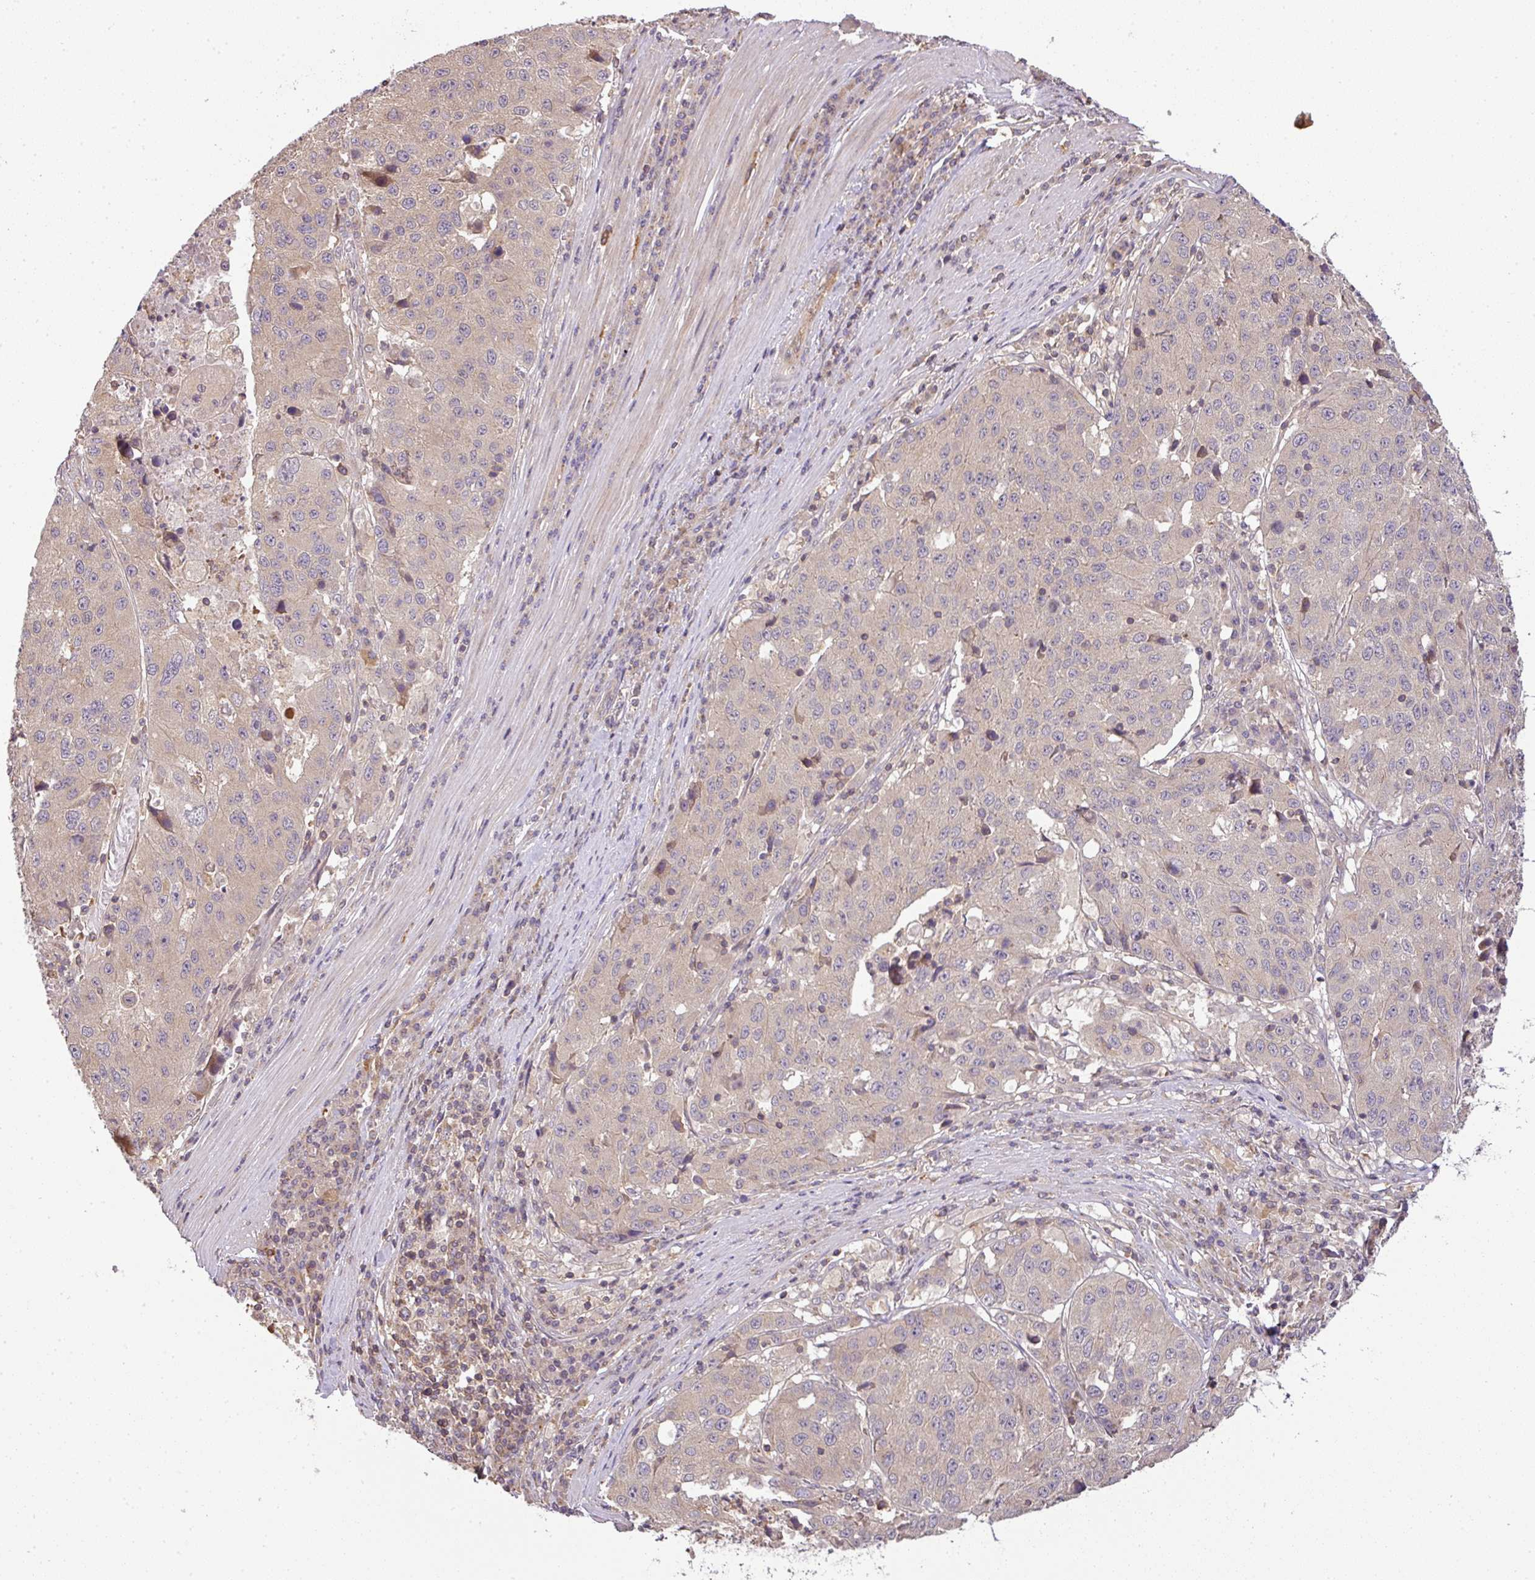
{"staining": {"intensity": "negative", "quantity": "none", "location": "none"}, "tissue": "stomach cancer", "cell_type": "Tumor cells", "image_type": "cancer", "snomed": [{"axis": "morphology", "description": "Adenocarcinoma, NOS"}, {"axis": "topography", "description": "Stomach"}], "caption": "Tumor cells show no significant staining in adenocarcinoma (stomach).", "gene": "TCL1B", "patient": {"sex": "male", "age": 71}}